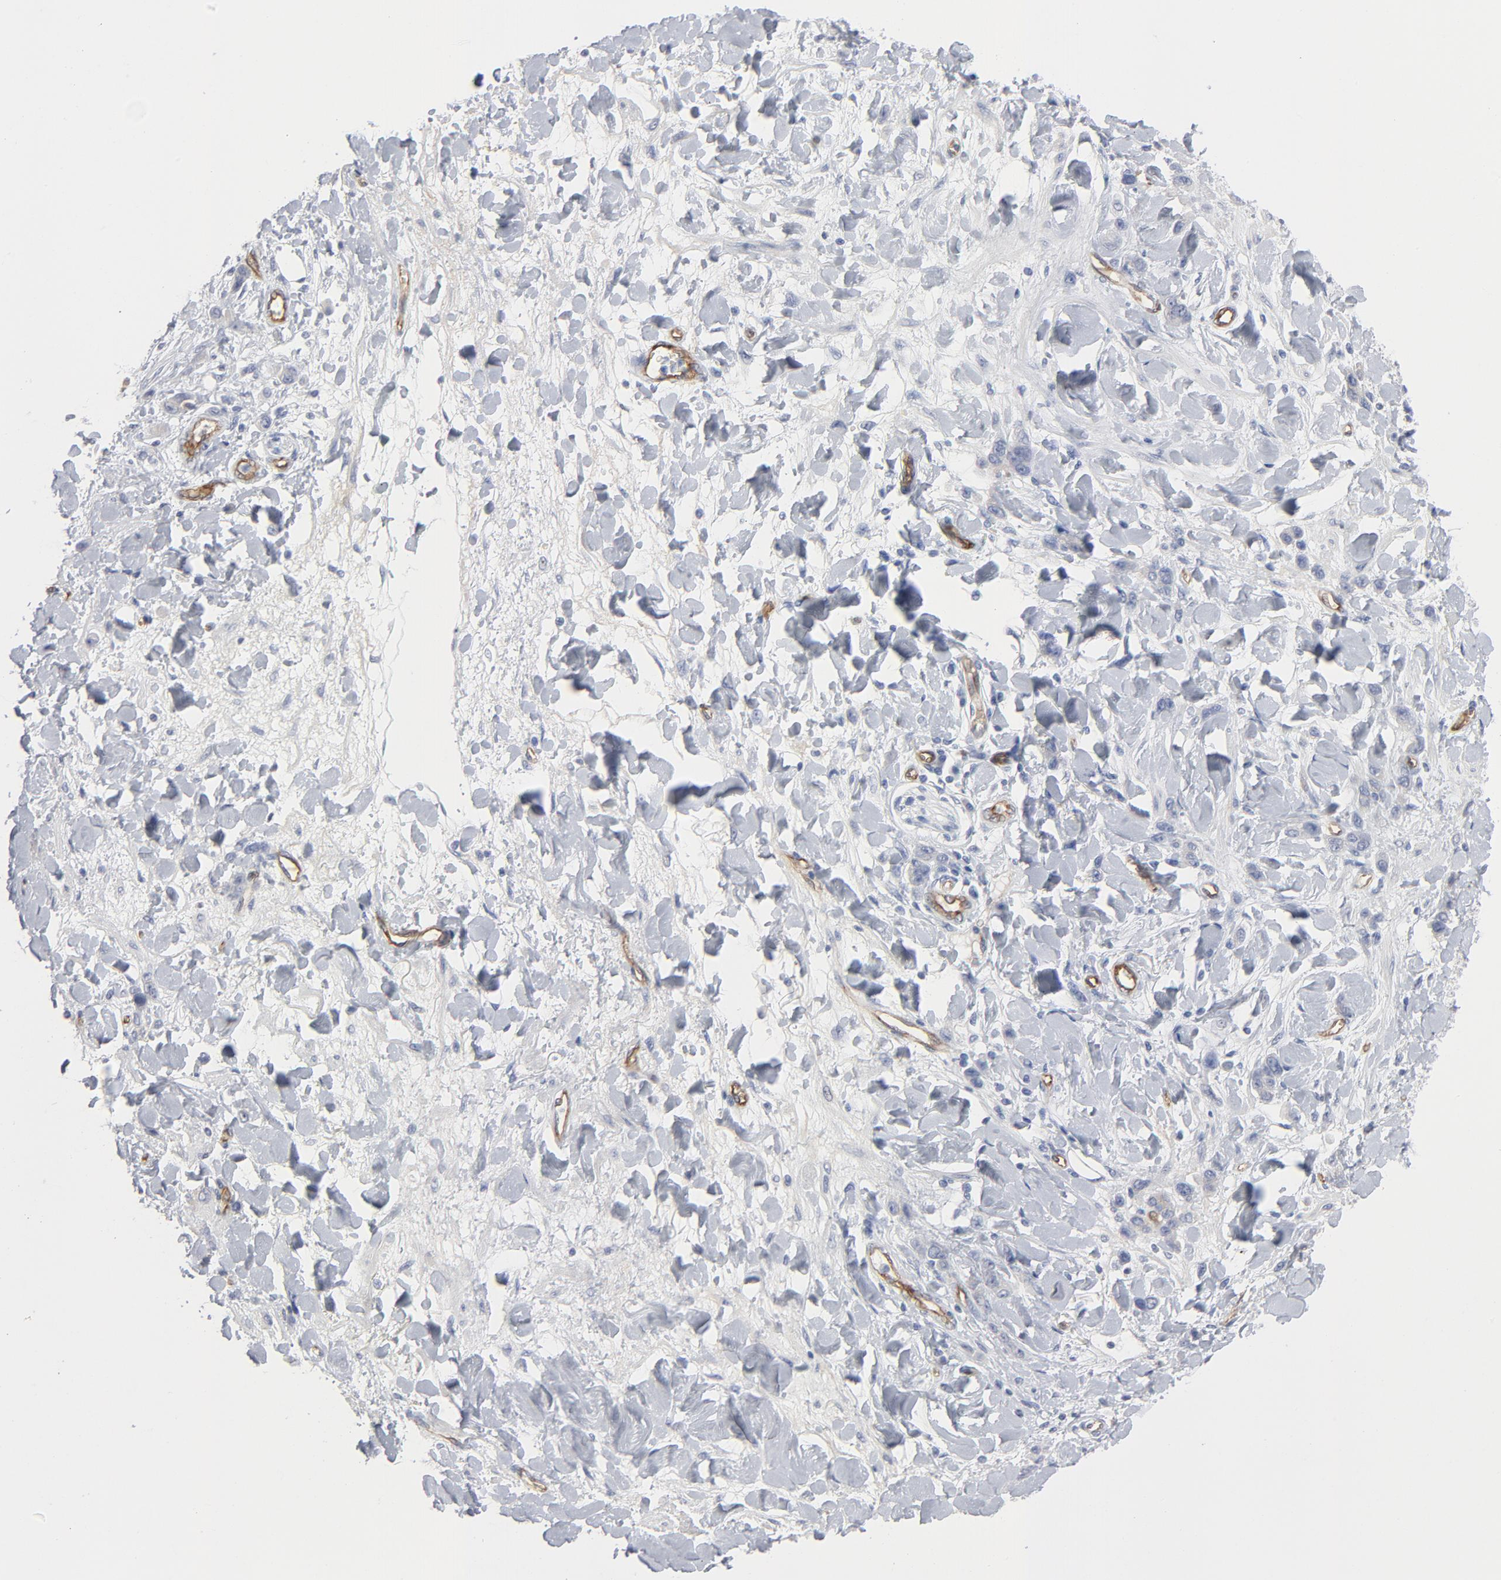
{"staining": {"intensity": "negative", "quantity": "none", "location": "none"}, "tissue": "stomach cancer", "cell_type": "Tumor cells", "image_type": "cancer", "snomed": [{"axis": "morphology", "description": "Normal tissue, NOS"}, {"axis": "morphology", "description": "Adenocarcinoma, NOS"}, {"axis": "topography", "description": "Stomach"}], "caption": "High power microscopy photomicrograph of an immunohistochemistry (IHC) histopathology image of stomach cancer (adenocarcinoma), revealing no significant expression in tumor cells.", "gene": "SHANK3", "patient": {"sex": "male", "age": 82}}